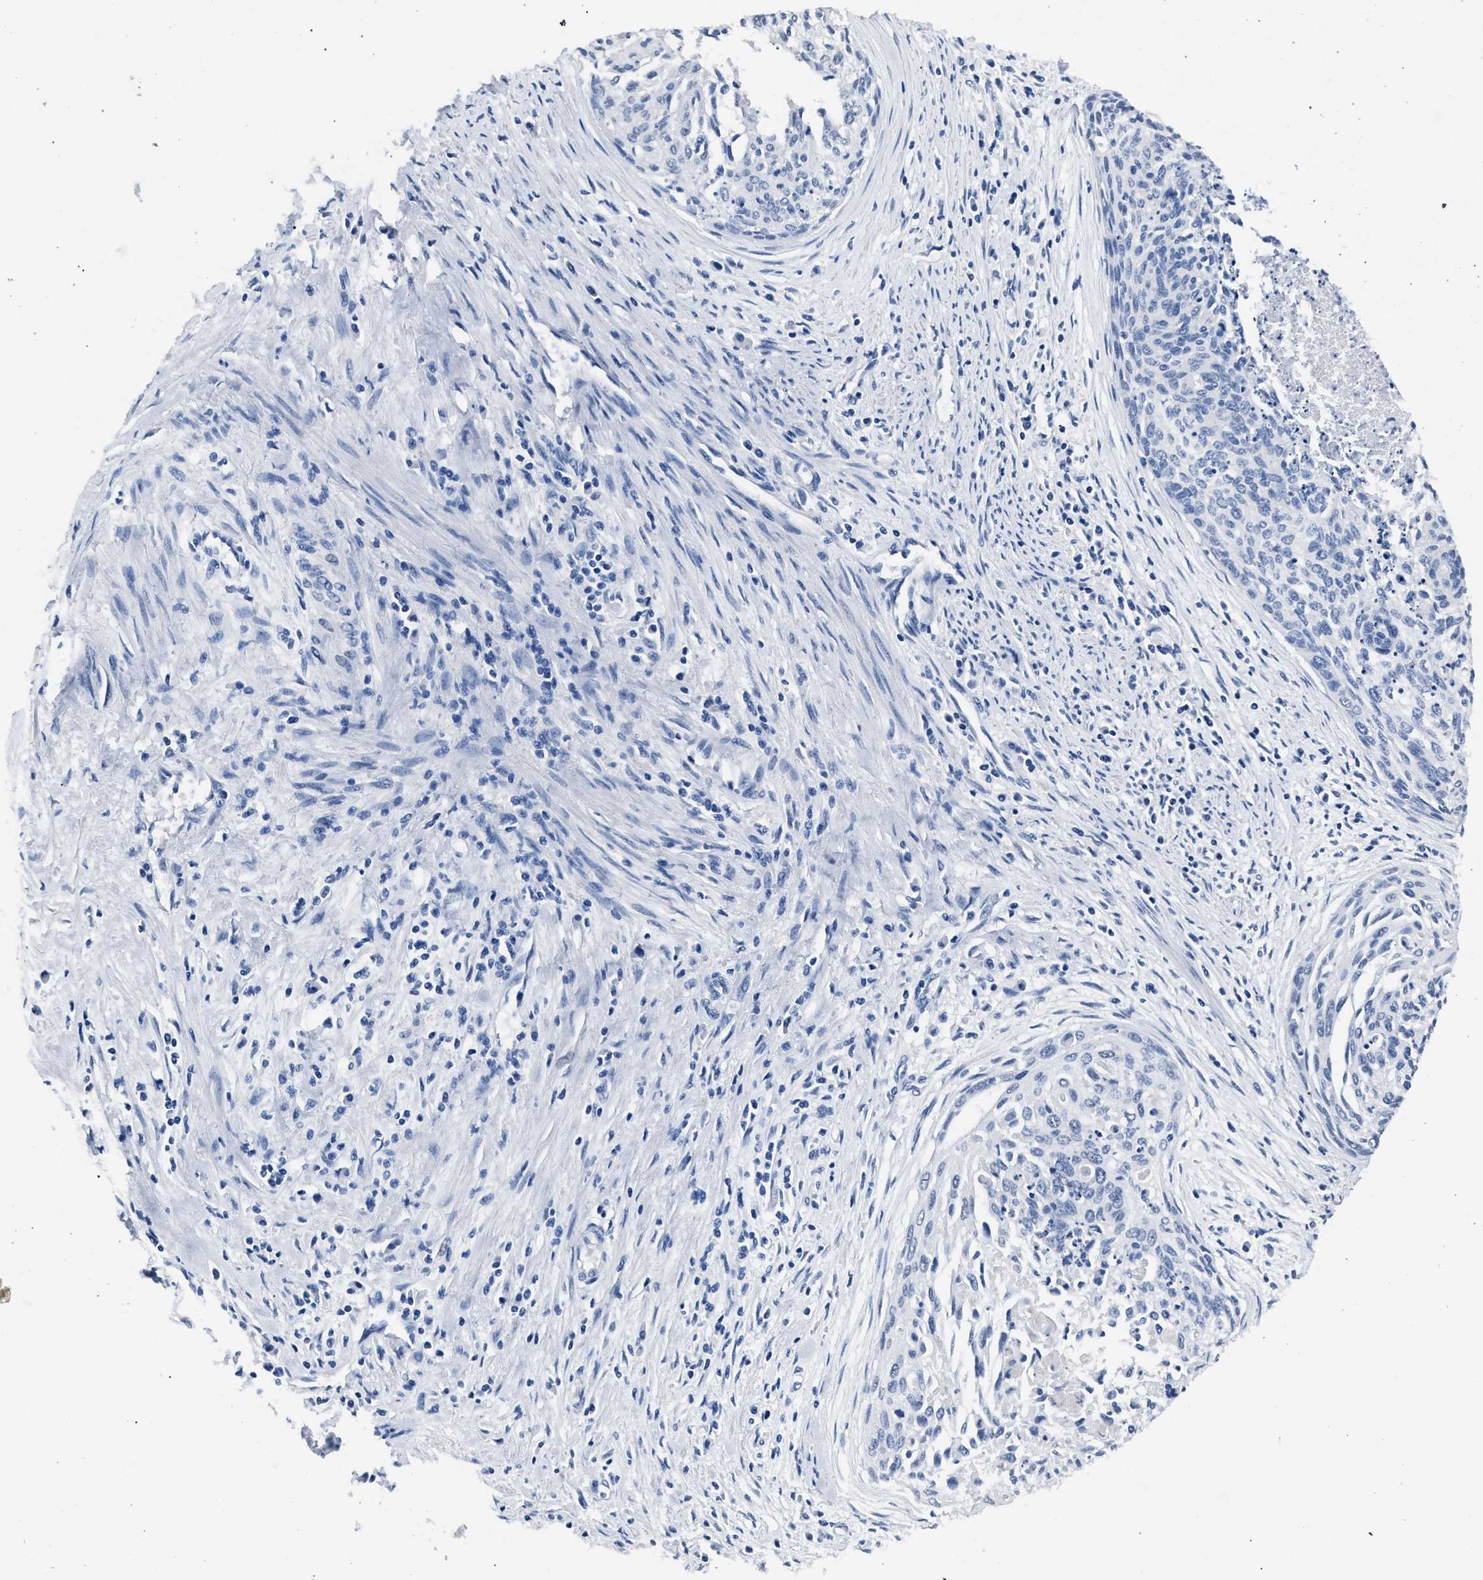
{"staining": {"intensity": "negative", "quantity": "none", "location": "none"}, "tissue": "cervical cancer", "cell_type": "Tumor cells", "image_type": "cancer", "snomed": [{"axis": "morphology", "description": "Squamous cell carcinoma, NOS"}, {"axis": "topography", "description": "Cervix"}], "caption": "Immunohistochemical staining of human cervical cancer displays no significant staining in tumor cells. (DAB (3,3'-diaminobenzidine) IHC, high magnification).", "gene": "CRYZ", "patient": {"sex": "female", "age": 55}}